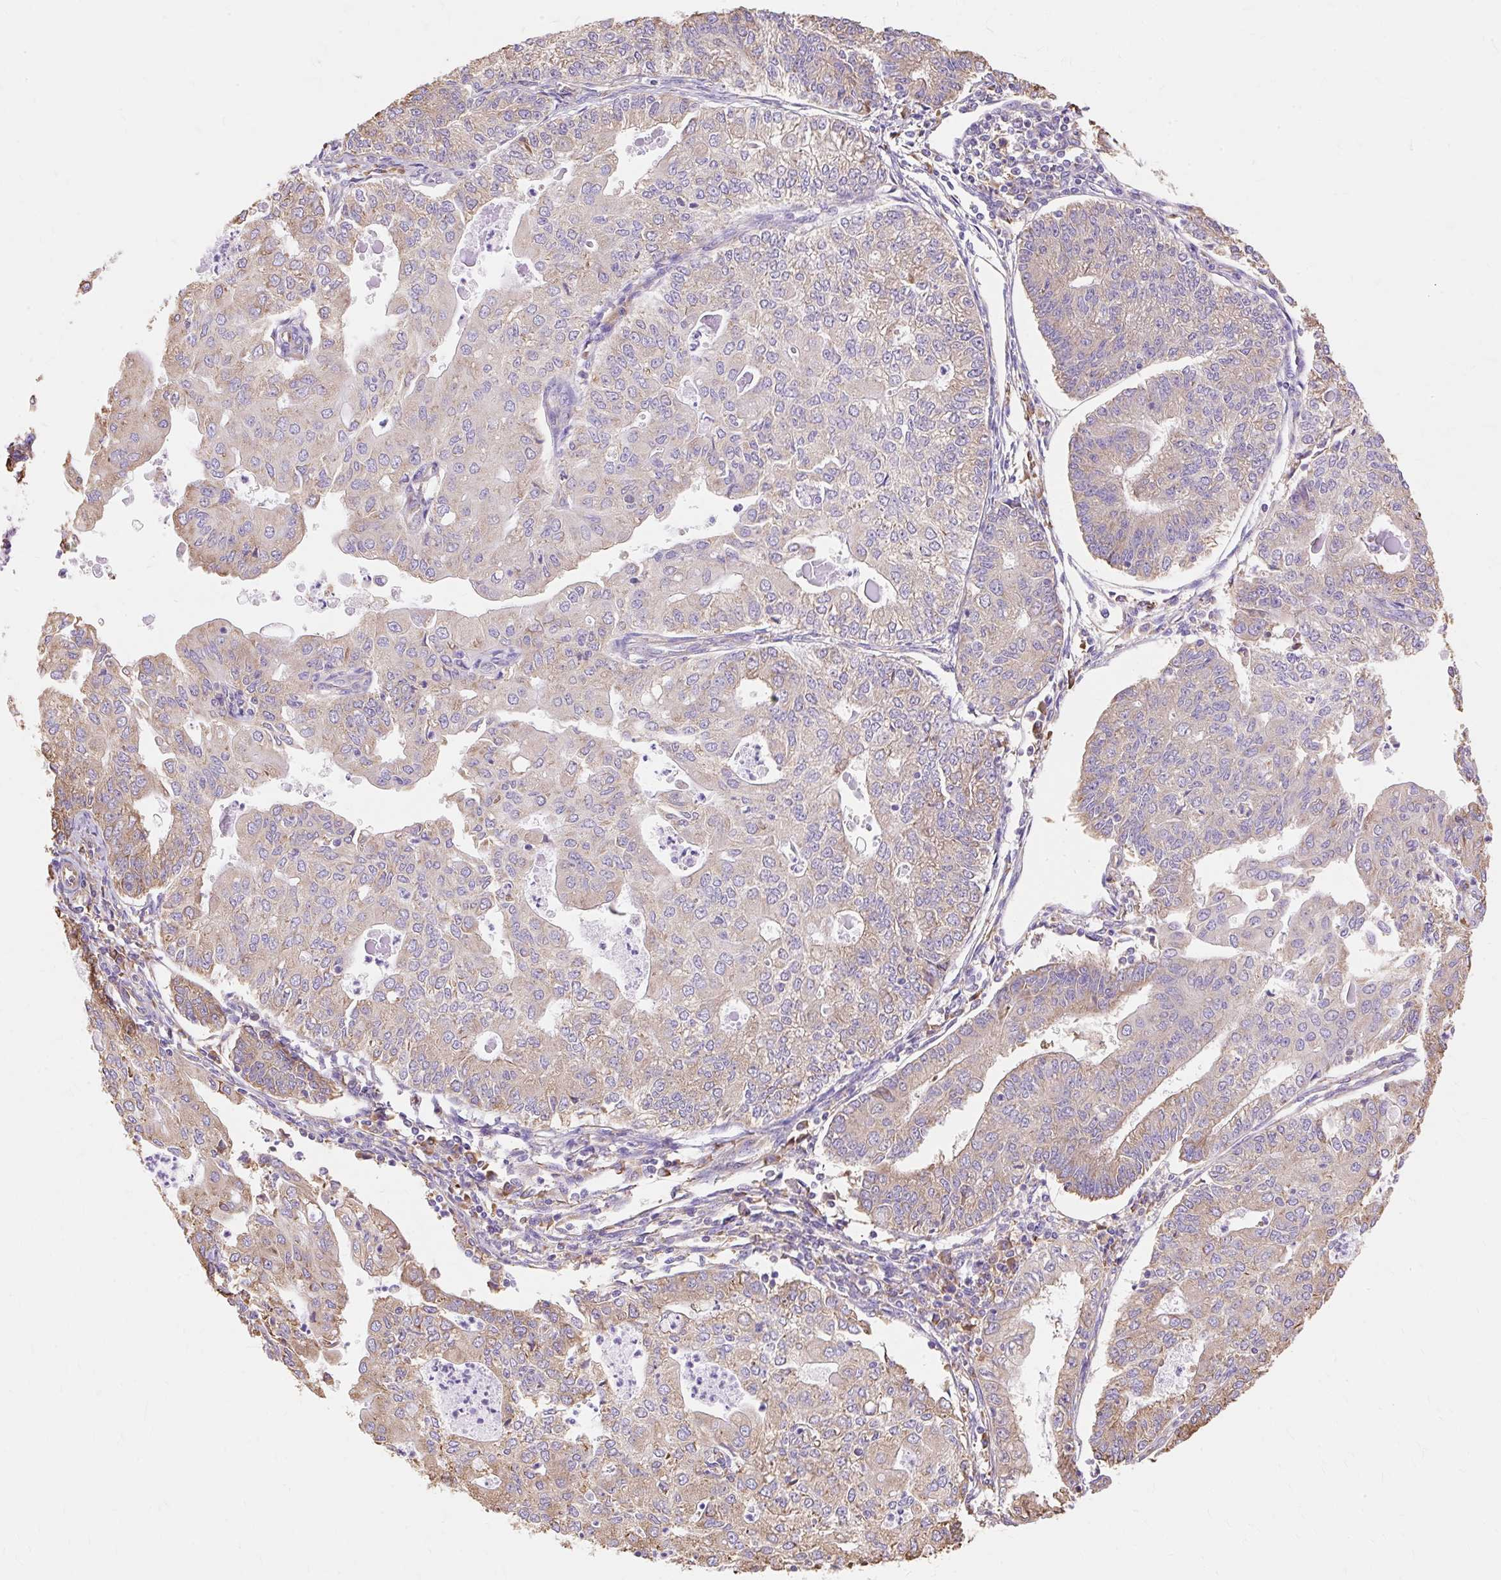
{"staining": {"intensity": "weak", "quantity": "25%-75%", "location": "cytoplasmic/membranous"}, "tissue": "endometrial cancer", "cell_type": "Tumor cells", "image_type": "cancer", "snomed": [{"axis": "morphology", "description": "Adenocarcinoma, NOS"}, {"axis": "topography", "description": "Endometrium"}], "caption": "This micrograph exhibits IHC staining of human endometrial cancer (adenocarcinoma), with low weak cytoplasmic/membranous staining in about 25%-75% of tumor cells.", "gene": "RPS17", "patient": {"sex": "female", "age": 56}}